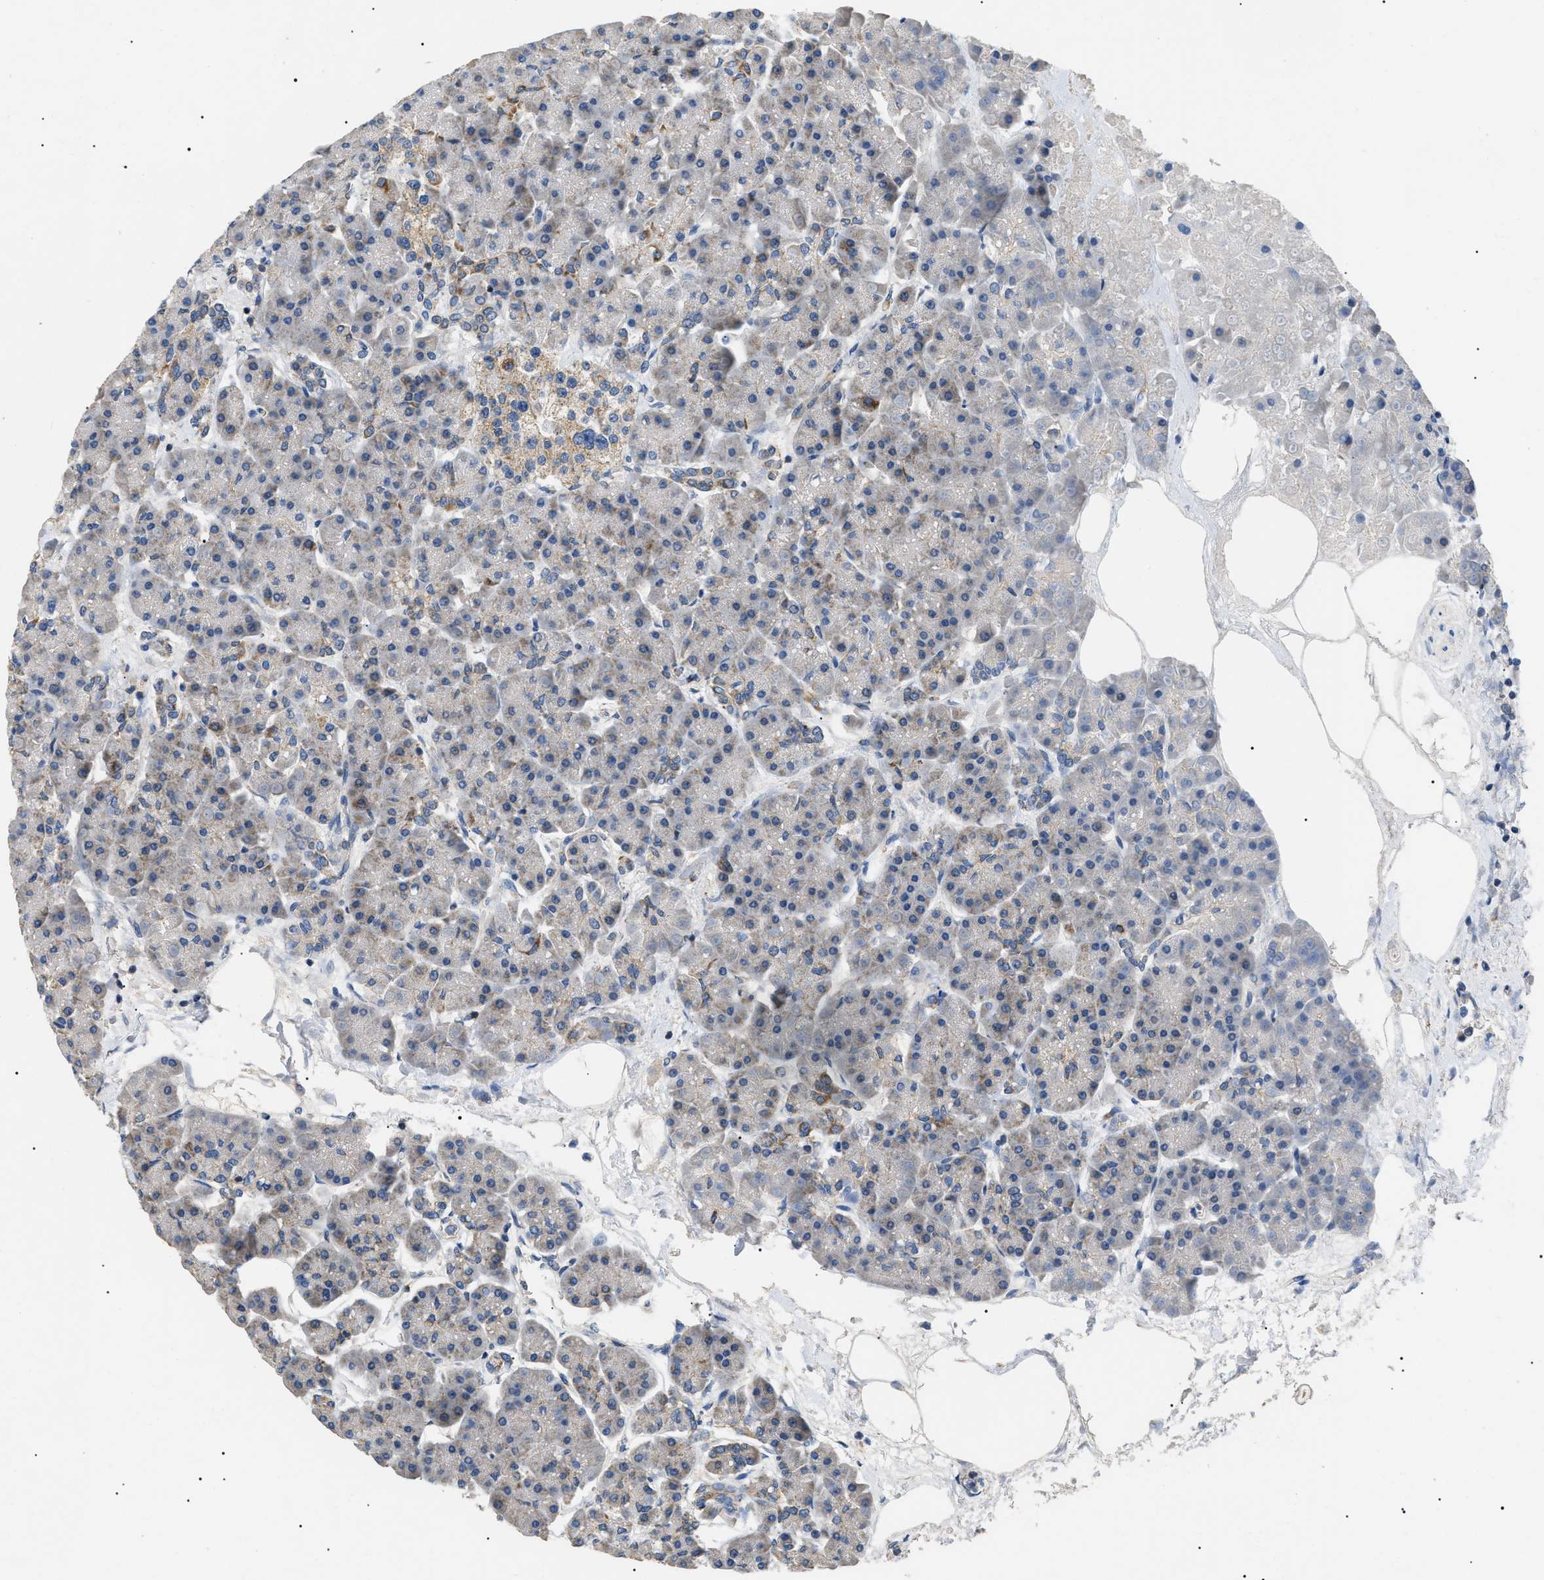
{"staining": {"intensity": "moderate", "quantity": "<25%", "location": "cytoplasmic/membranous"}, "tissue": "pancreas", "cell_type": "Exocrine glandular cells", "image_type": "normal", "snomed": [{"axis": "morphology", "description": "Normal tissue, NOS"}, {"axis": "topography", "description": "Pancreas"}], "caption": "Protein staining of unremarkable pancreas displays moderate cytoplasmic/membranous staining in about <25% of exocrine glandular cells.", "gene": "TOMM6", "patient": {"sex": "female", "age": 70}}